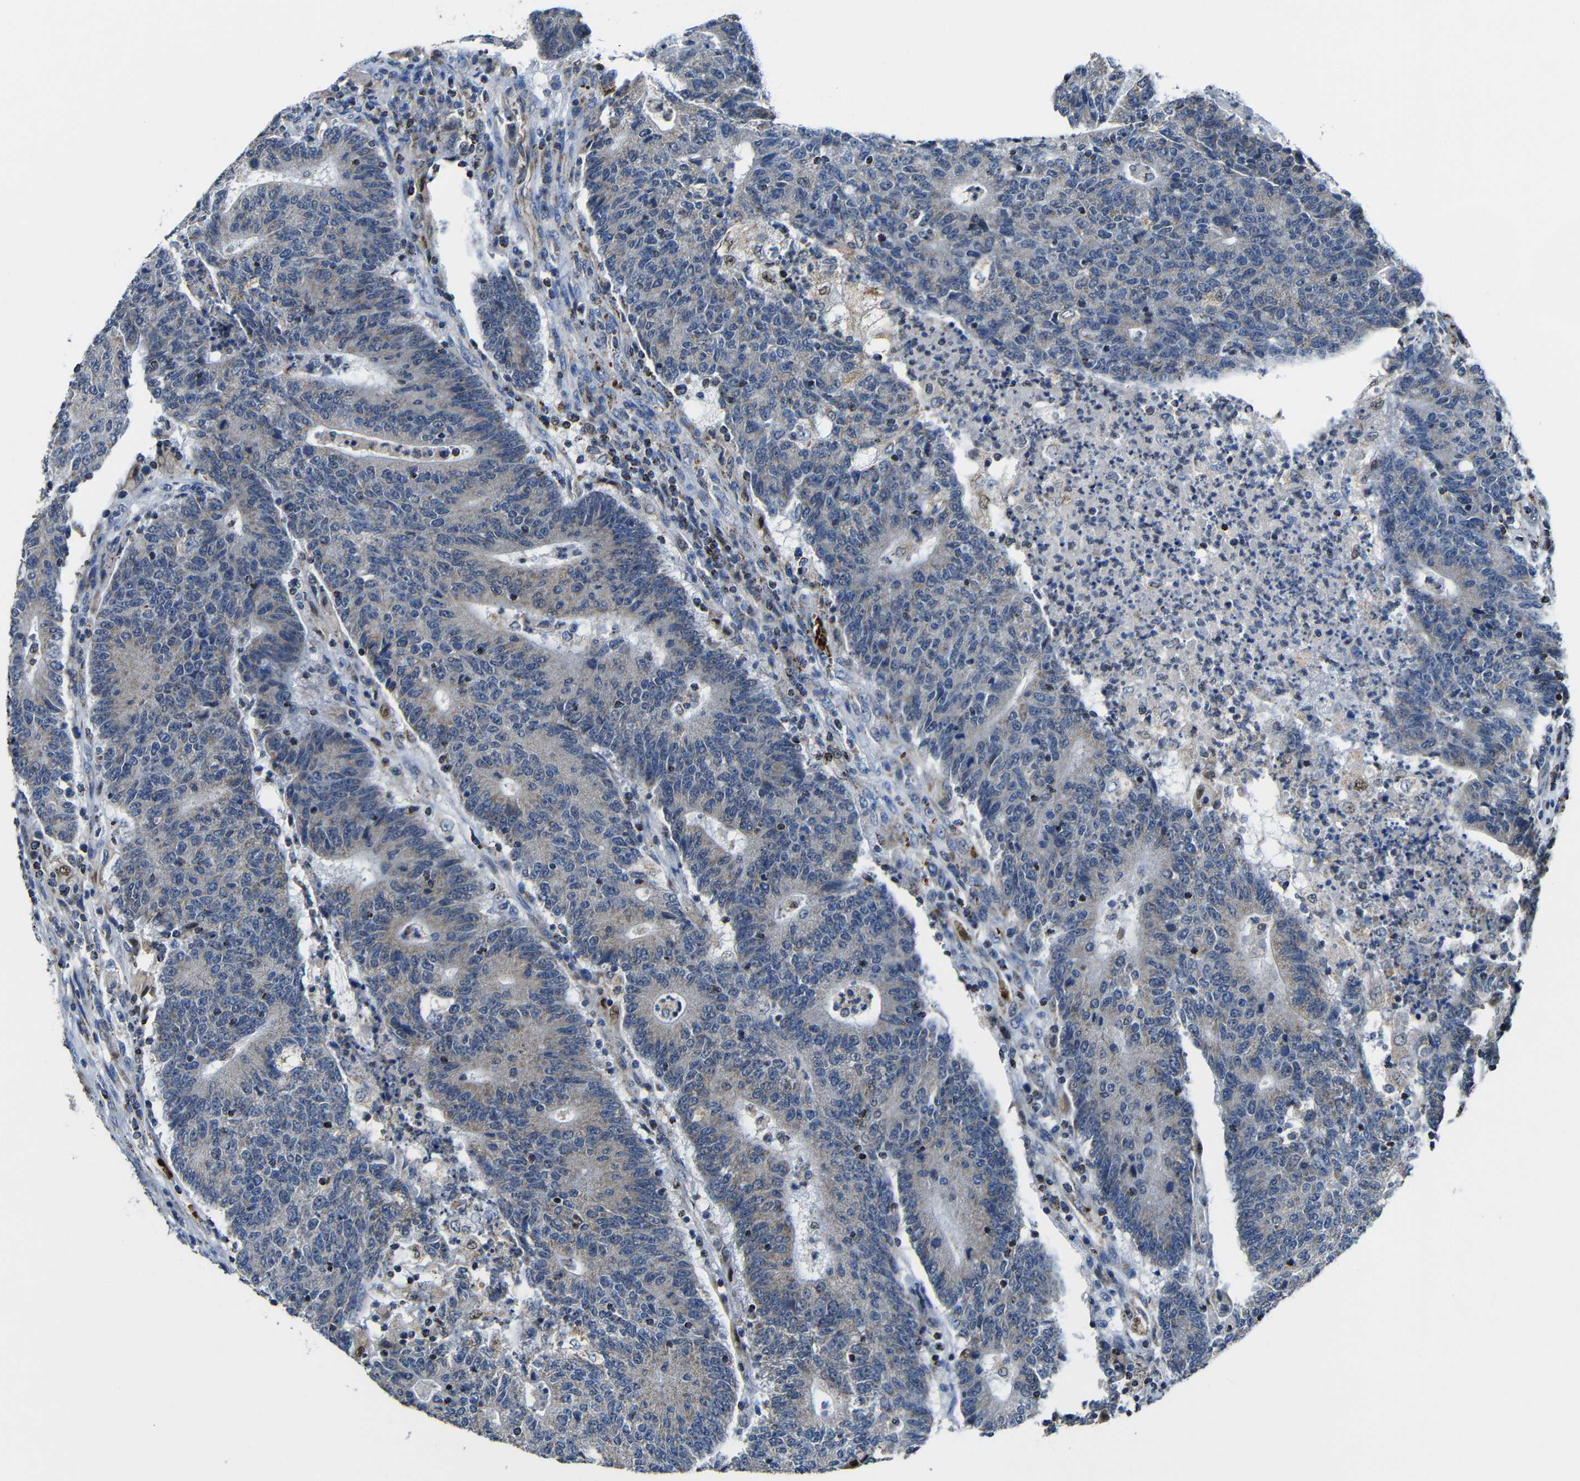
{"staining": {"intensity": "negative", "quantity": "none", "location": "none"}, "tissue": "colorectal cancer", "cell_type": "Tumor cells", "image_type": "cancer", "snomed": [{"axis": "morphology", "description": "Normal tissue, NOS"}, {"axis": "morphology", "description": "Adenocarcinoma, NOS"}, {"axis": "topography", "description": "Colon"}], "caption": "This micrograph is of colorectal cancer stained with immunohistochemistry (IHC) to label a protein in brown with the nuclei are counter-stained blue. There is no expression in tumor cells. (DAB immunohistochemistry (IHC) visualized using brightfield microscopy, high magnification).", "gene": "CA5B", "patient": {"sex": "female", "age": 75}}